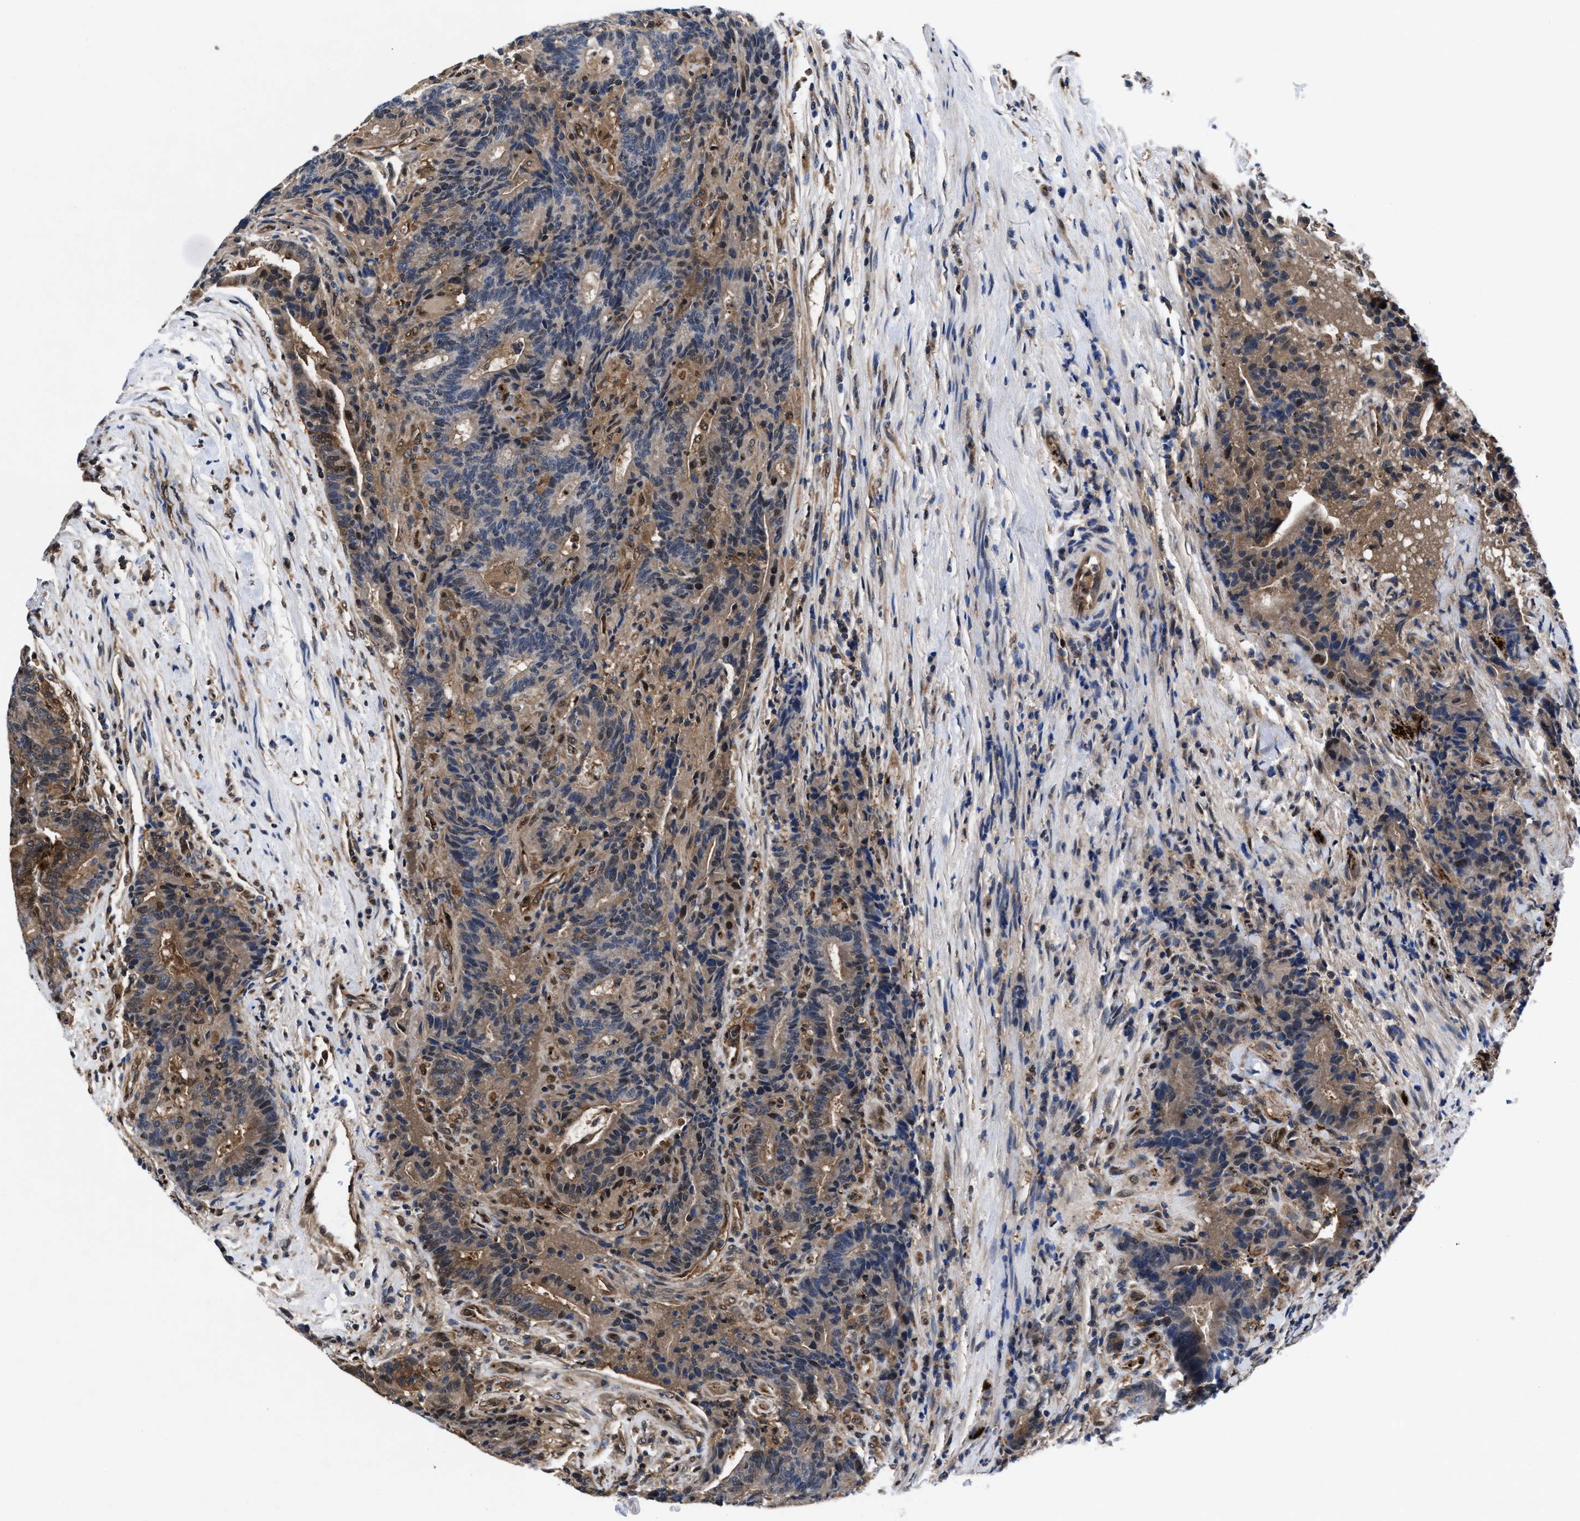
{"staining": {"intensity": "moderate", "quantity": "25%-75%", "location": "cytoplasmic/membranous"}, "tissue": "colorectal cancer", "cell_type": "Tumor cells", "image_type": "cancer", "snomed": [{"axis": "morphology", "description": "Normal tissue, NOS"}, {"axis": "morphology", "description": "Adenocarcinoma, NOS"}, {"axis": "topography", "description": "Colon"}], "caption": "Adenocarcinoma (colorectal) tissue displays moderate cytoplasmic/membranous staining in about 25%-75% of tumor cells, visualized by immunohistochemistry. (DAB (3,3'-diaminobenzidine) IHC, brown staining for protein, blue staining for nuclei).", "gene": "ACLY", "patient": {"sex": "female", "age": 75}}